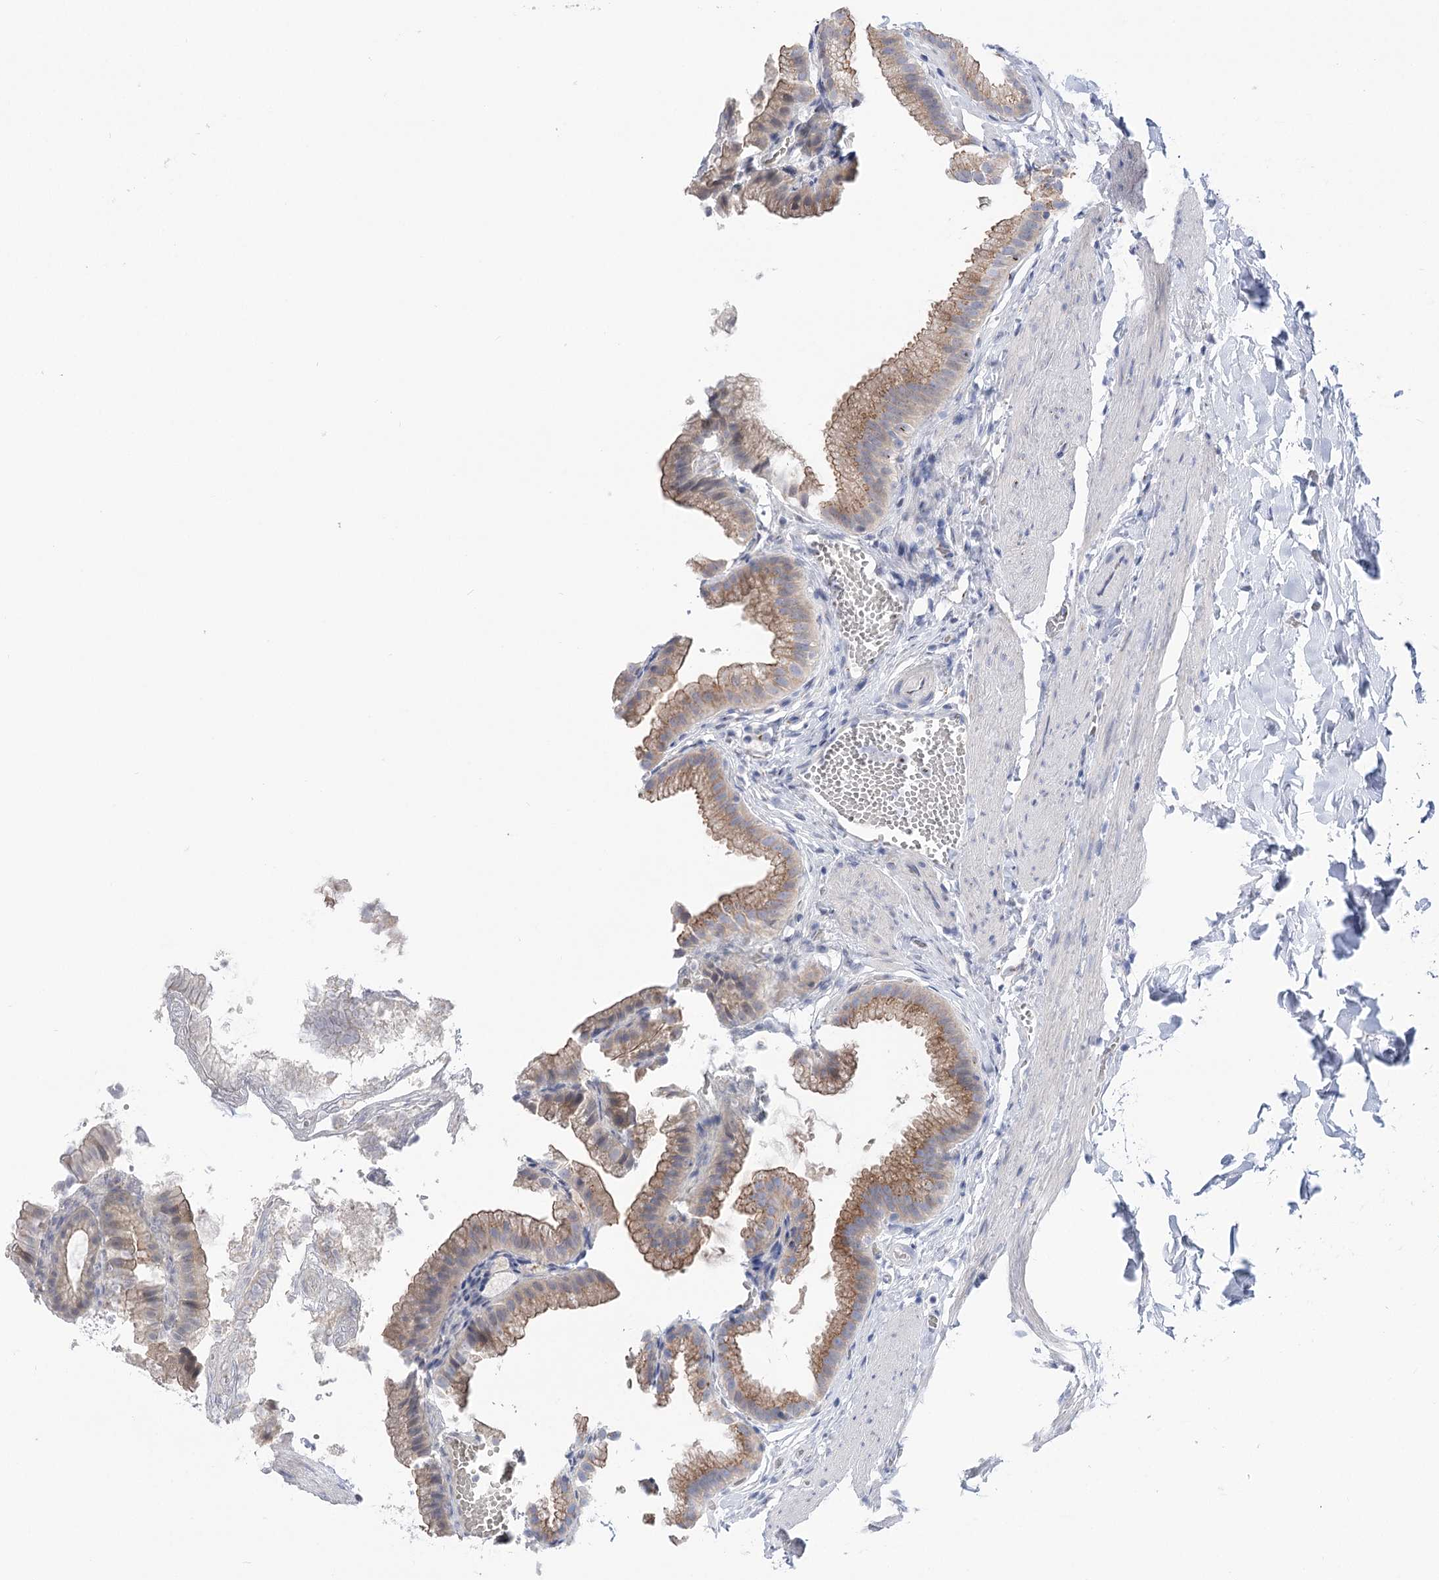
{"staining": {"intensity": "moderate", "quantity": ">75%", "location": "cytoplasmic/membranous"}, "tissue": "gallbladder", "cell_type": "Glandular cells", "image_type": "normal", "snomed": [{"axis": "morphology", "description": "Normal tissue, NOS"}, {"axis": "topography", "description": "Gallbladder"}], "caption": "Gallbladder stained with a brown dye displays moderate cytoplasmic/membranous positive positivity in approximately >75% of glandular cells.", "gene": "TMEM165", "patient": {"sex": "male", "age": 38}}